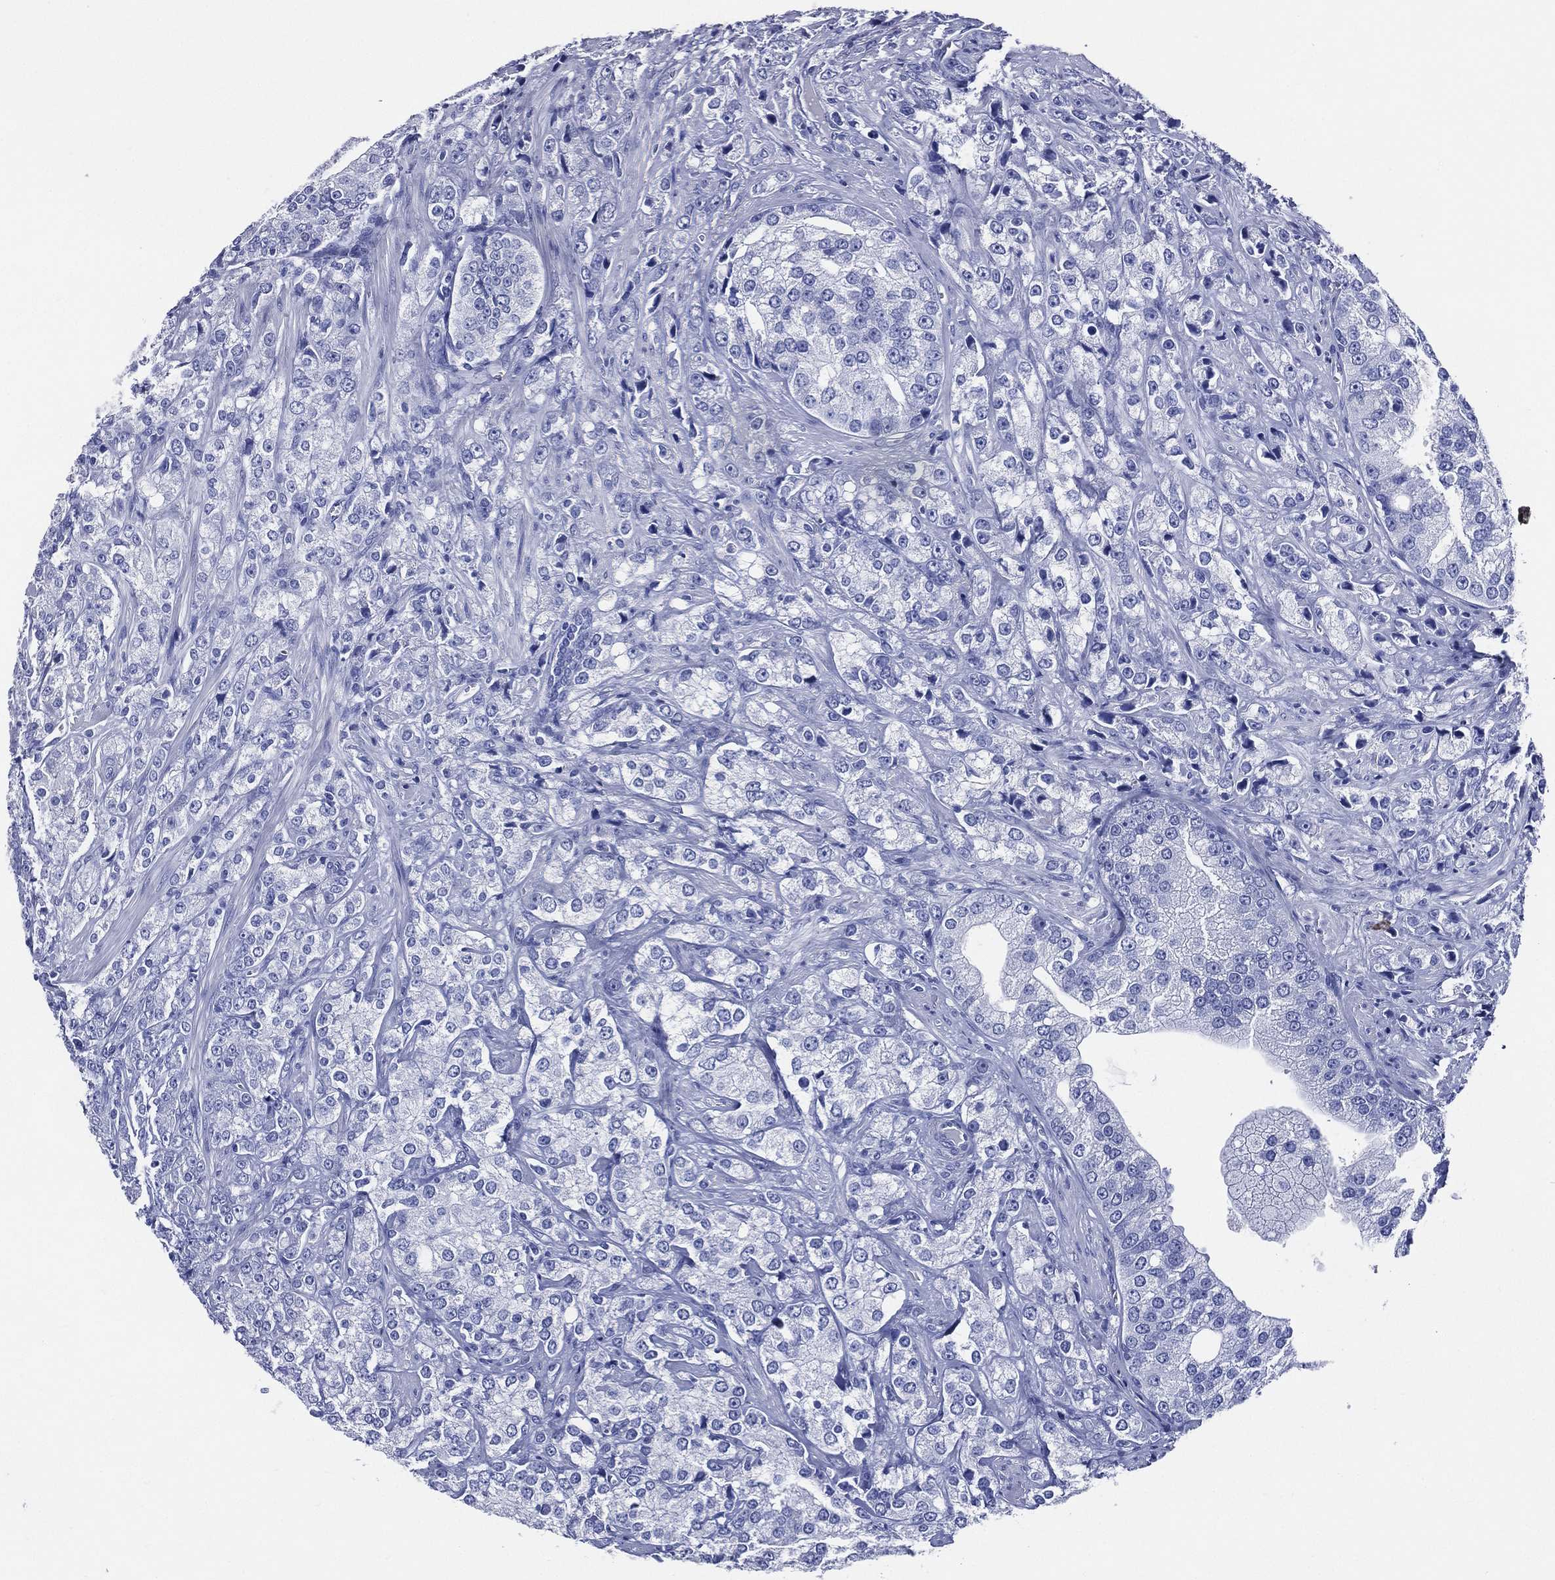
{"staining": {"intensity": "negative", "quantity": "none", "location": "none"}, "tissue": "prostate cancer", "cell_type": "Tumor cells", "image_type": "cancer", "snomed": [{"axis": "morphology", "description": "Adenocarcinoma, NOS"}, {"axis": "topography", "description": "Prostate and seminal vesicle, NOS"}, {"axis": "topography", "description": "Prostate"}], "caption": "A histopathology image of prostate adenocarcinoma stained for a protein demonstrates no brown staining in tumor cells. (DAB immunohistochemistry with hematoxylin counter stain).", "gene": "ACE2", "patient": {"sex": "male", "age": 68}}